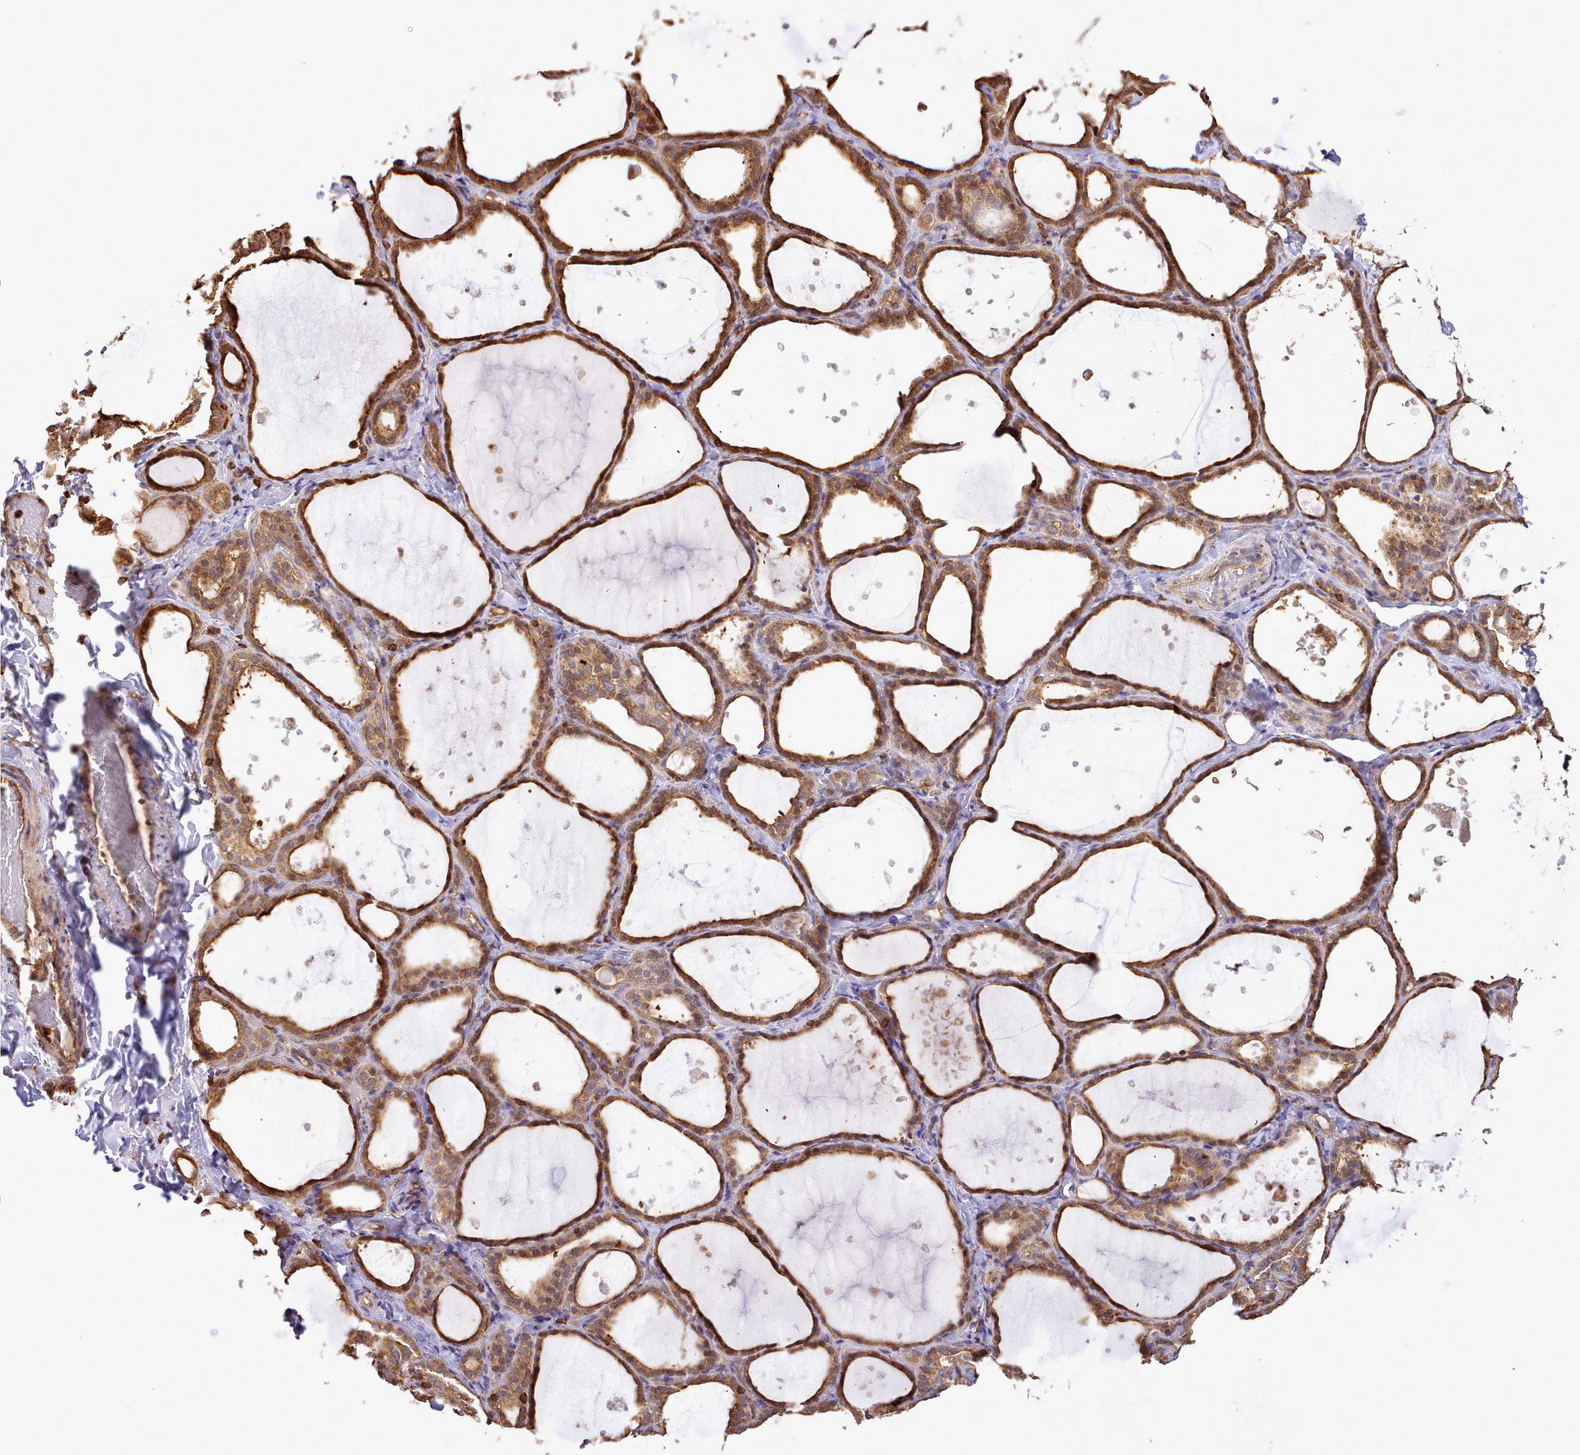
{"staining": {"intensity": "moderate", "quantity": ">75%", "location": "cytoplasmic/membranous,nuclear"}, "tissue": "thyroid gland", "cell_type": "Glandular cells", "image_type": "normal", "snomed": [{"axis": "morphology", "description": "Normal tissue, NOS"}, {"axis": "topography", "description": "Thyroid gland"}], "caption": "An image showing moderate cytoplasmic/membranous,nuclear staining in about >75% of glandular cells in normal thyroid gland, as visualized by brown immunohistochemical staining.", "gene": "CAPZA1", "patient": {"sex": "female", "age": 44}}